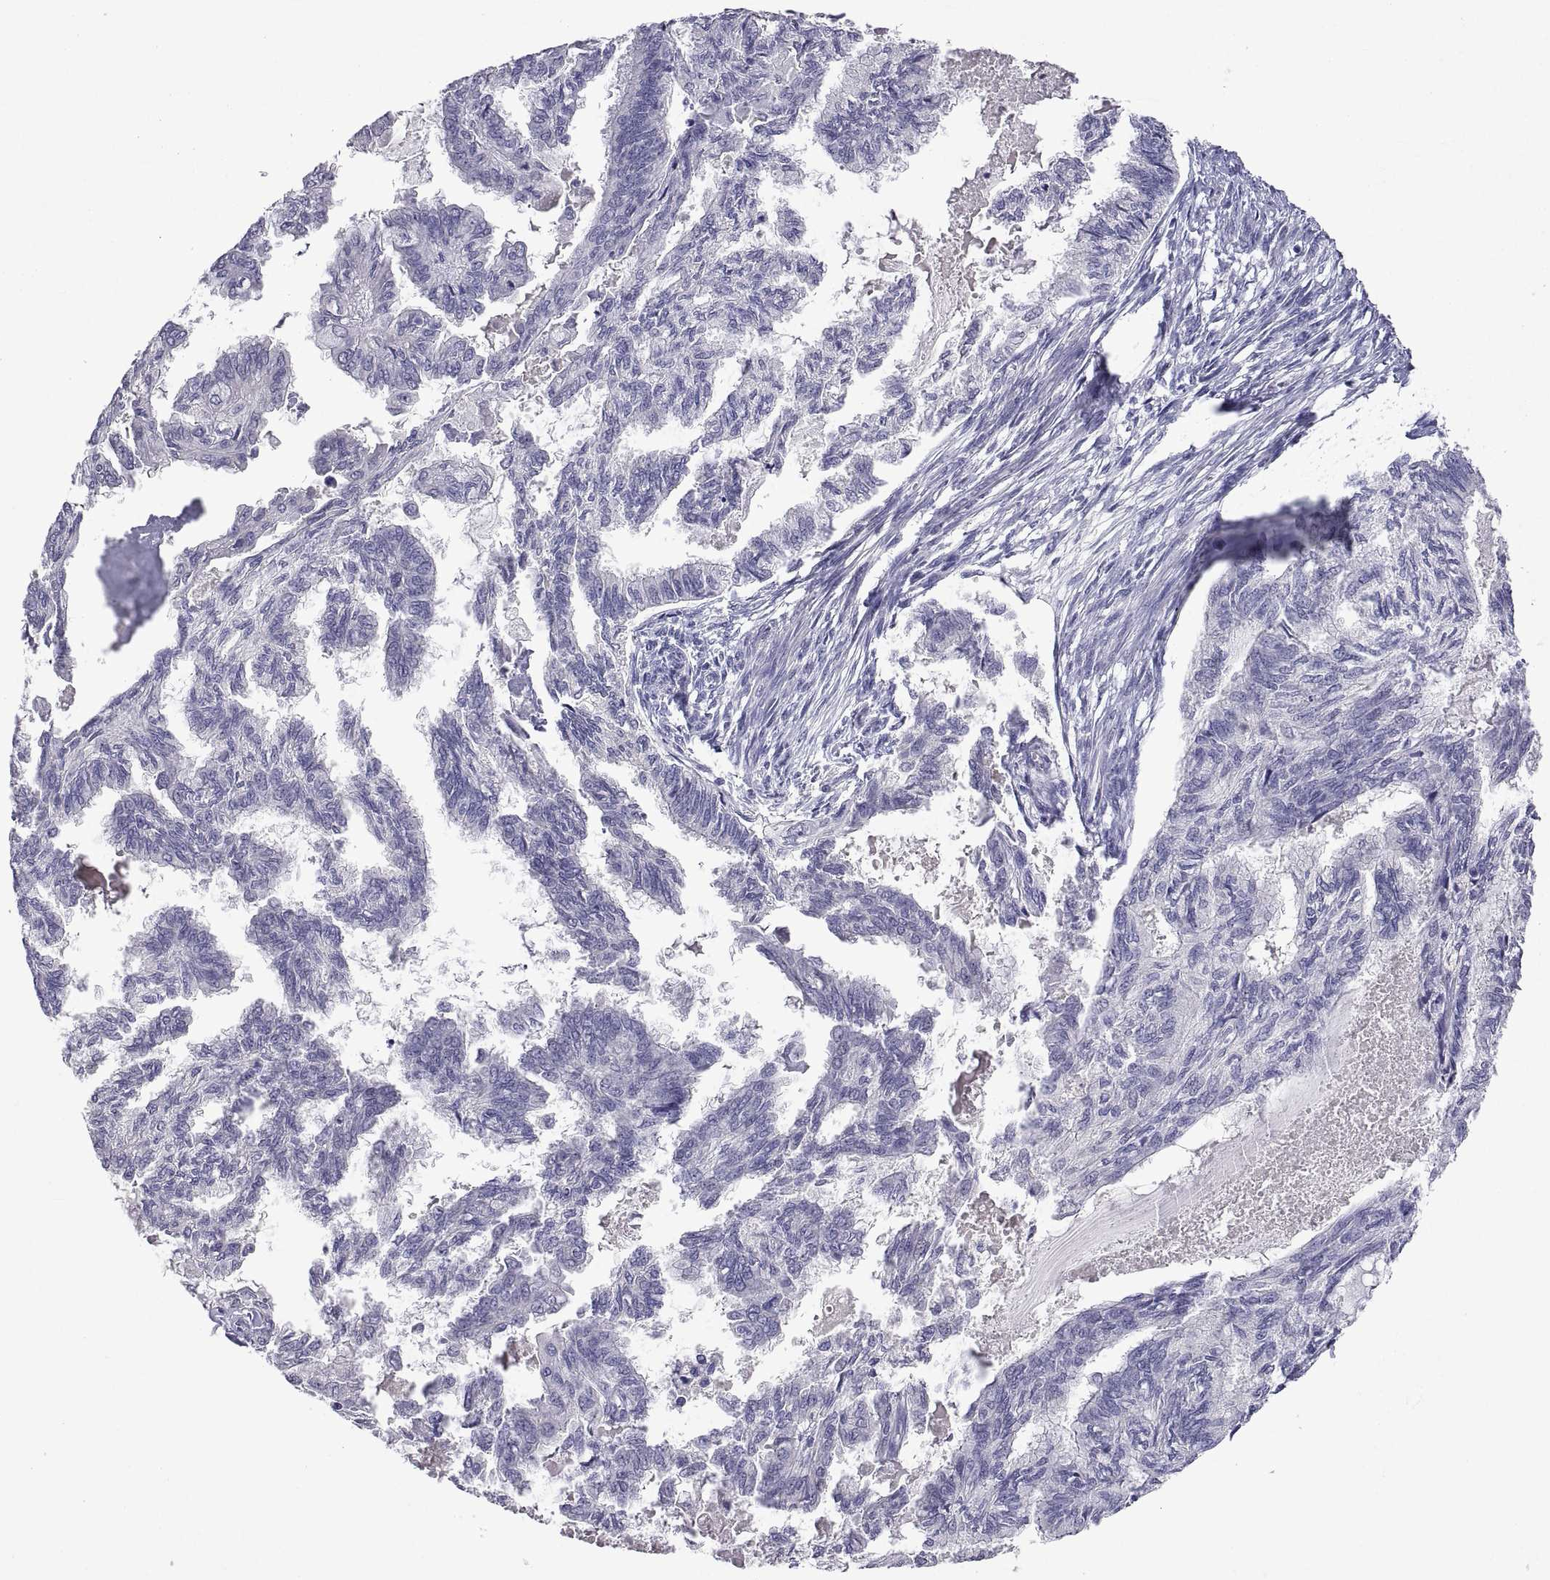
{"staining": {"intensity": "negative", "quantity": "none", "location": "none"}, "tissue": "endometrial cancer", "cell_type": "Tumor cells", "image_type": "cancer", "snomed": [{"axis": "morphology", "description": "Adenocarcinoma, NOS"}, {"axis": "topography", "description": "Endometrium"}], "caption": "Endometrial cancer was stained to show a protein in brown. There is no significant positivity in tumor cells.", "gene": "MS4A1", "patient": {"sex": "female", "age": 86}}